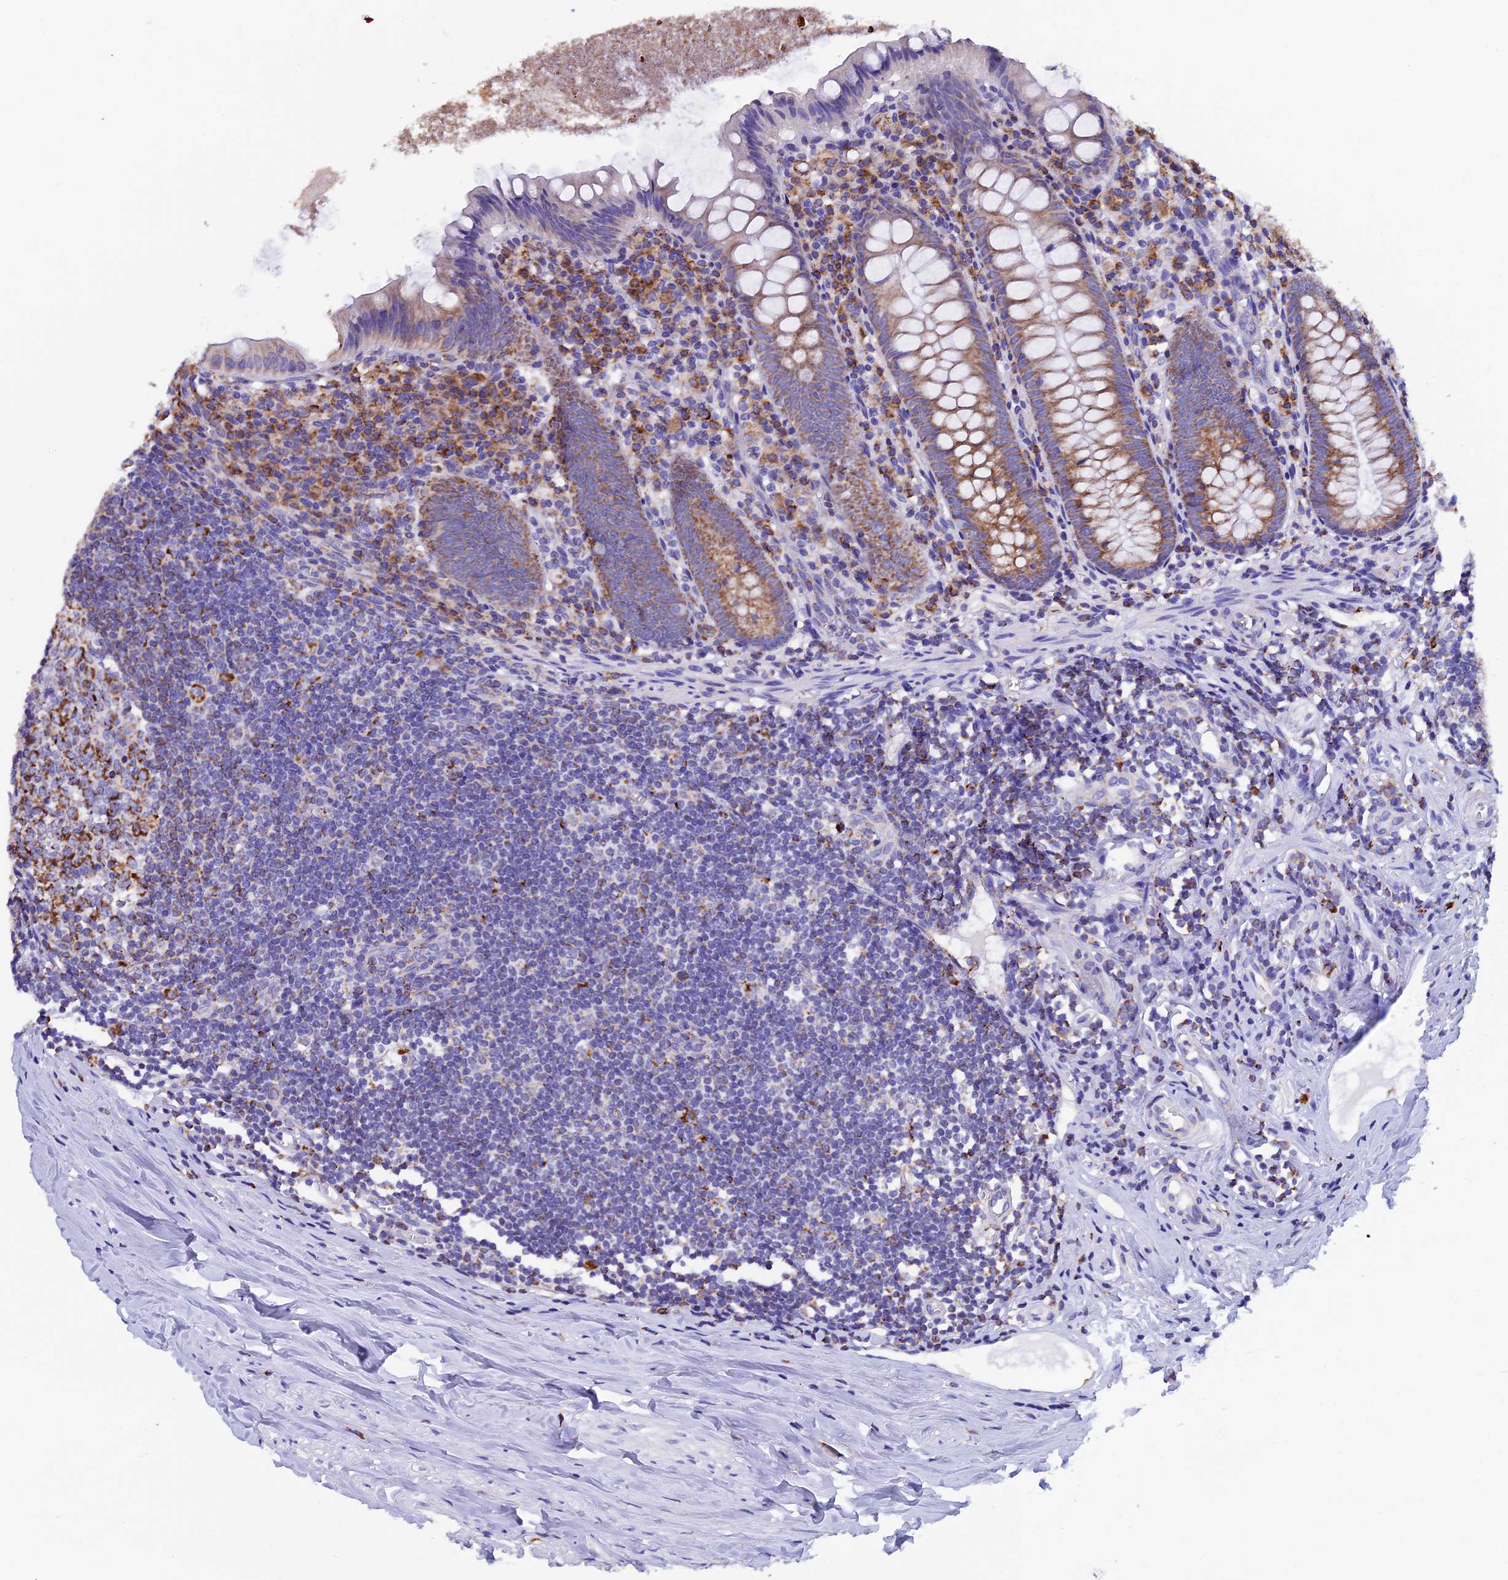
{"staining": {"intensity": "moderate", "quantity": "25%-75%", "location": "cytoplasmic/membranous"}, "tissue": "appendix", "cell_type": "Glandular cells", "image_type": "normal", "snomed": [{"axis": "morphology", "description": "Normal tissue, NOS"}, {"axis": "topography", "description": "Appendix"}], "caption": "Immunohistochemical staining of normal human appendix displays moderate cytoplasmic/membranous protein expression in approximately 25%-75% of glandular cells.", "gene": "SLC8B1", "patient": {"sex": "female", "age": 51}}